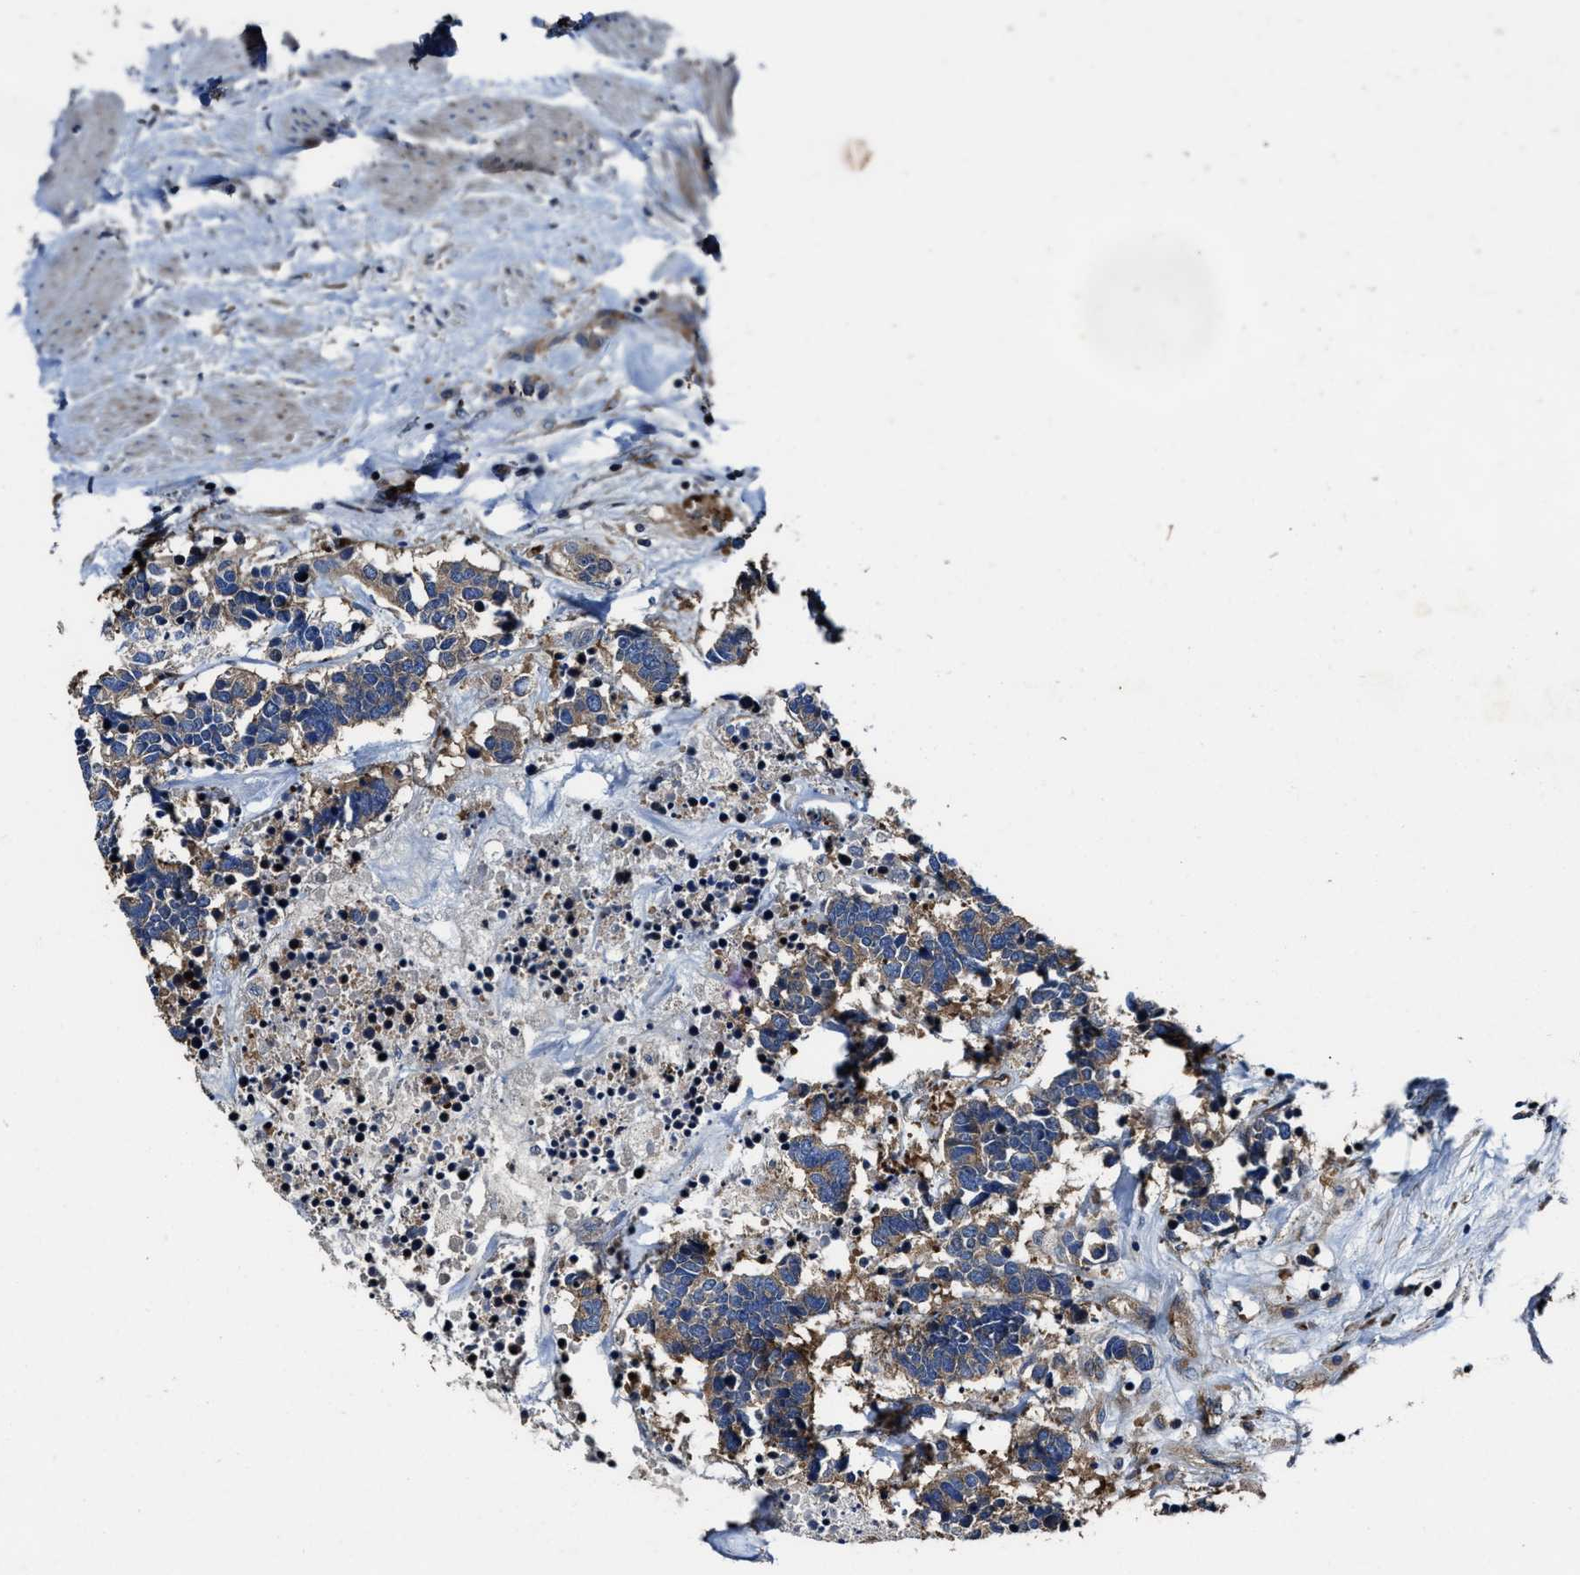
{"staining": {"intensity": "weak", "quantity": ">75%", "location": "cytoplasmic/membranous"}, "tissue": "carcinoid", "cell_type": "Tumor cells", "image_type": "cancer", "snomed": [{"axis": "morphology", "description": "Carcinoma, NOS"}, {"axis": "morphology", "description": "Carcinoid, malignant, NOS"}, {"axis": "topography", "description": "Urinary bladder"}], "caption": "Carcinoid was stained to show a protein in brown. There is low levels of weak cytoplasmic/membranous staining in about >75% of tumor cells.", "gene": "PTAR1", "patient": {"sex": "male", "age": 57}}